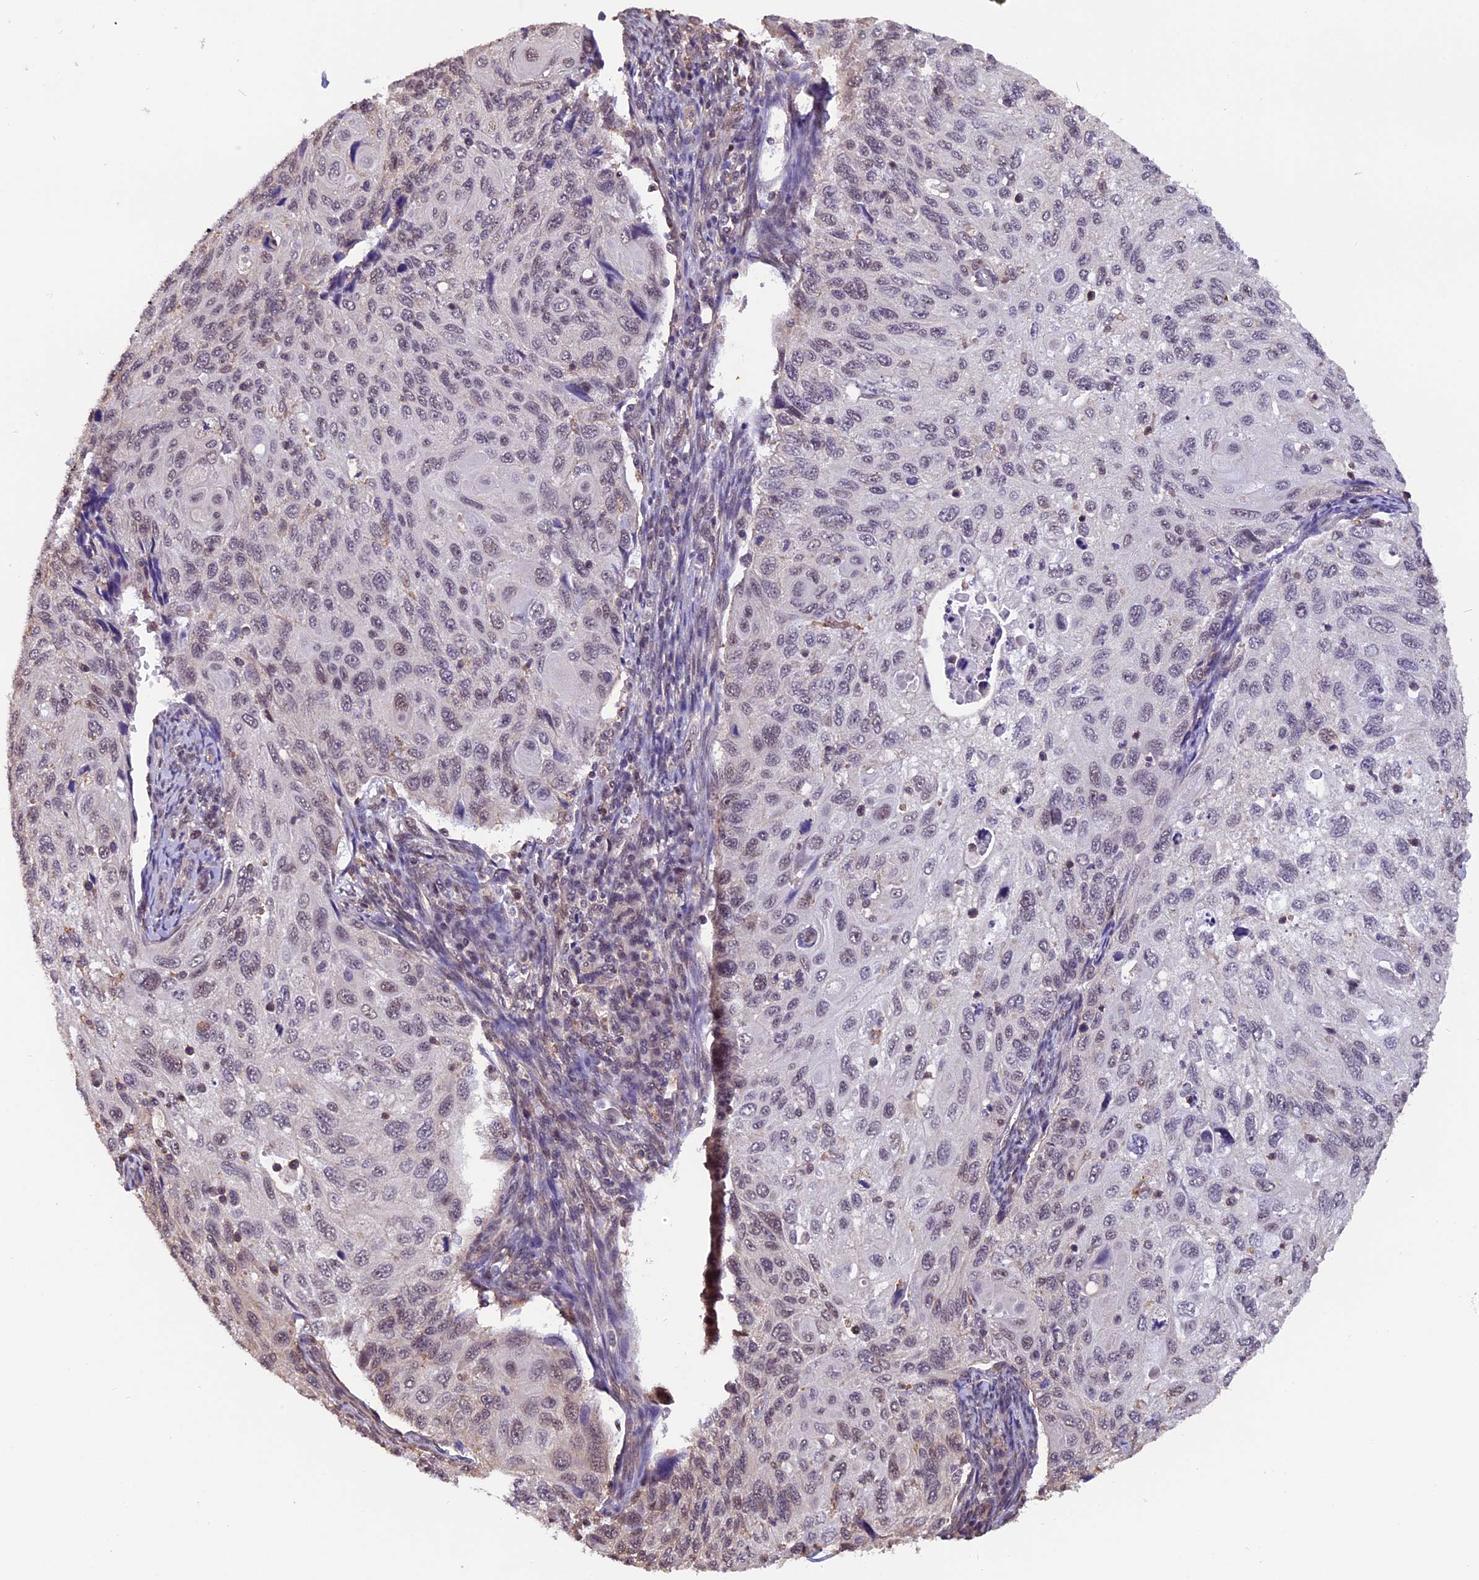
{"staining": {"intensity": "weak", "quantity": "<25%", "location": "nuclear"}, "tissue": "cervical cancer", "cell_type": "Tumor cells", "image_type": "cancer", "snomed": [{"axis": "morphology", "description": "Squamous cell carcinoma, NOS"}, {"axis": "topography", "description": "Cervix"}], "caption": "Immunohistochemical staining of human squamous cell carcinoma (cervical) displays no significant positivity in tumor cells.", "gene": "ZC3H4", "patient": {"sex": "female", "age": 70}}